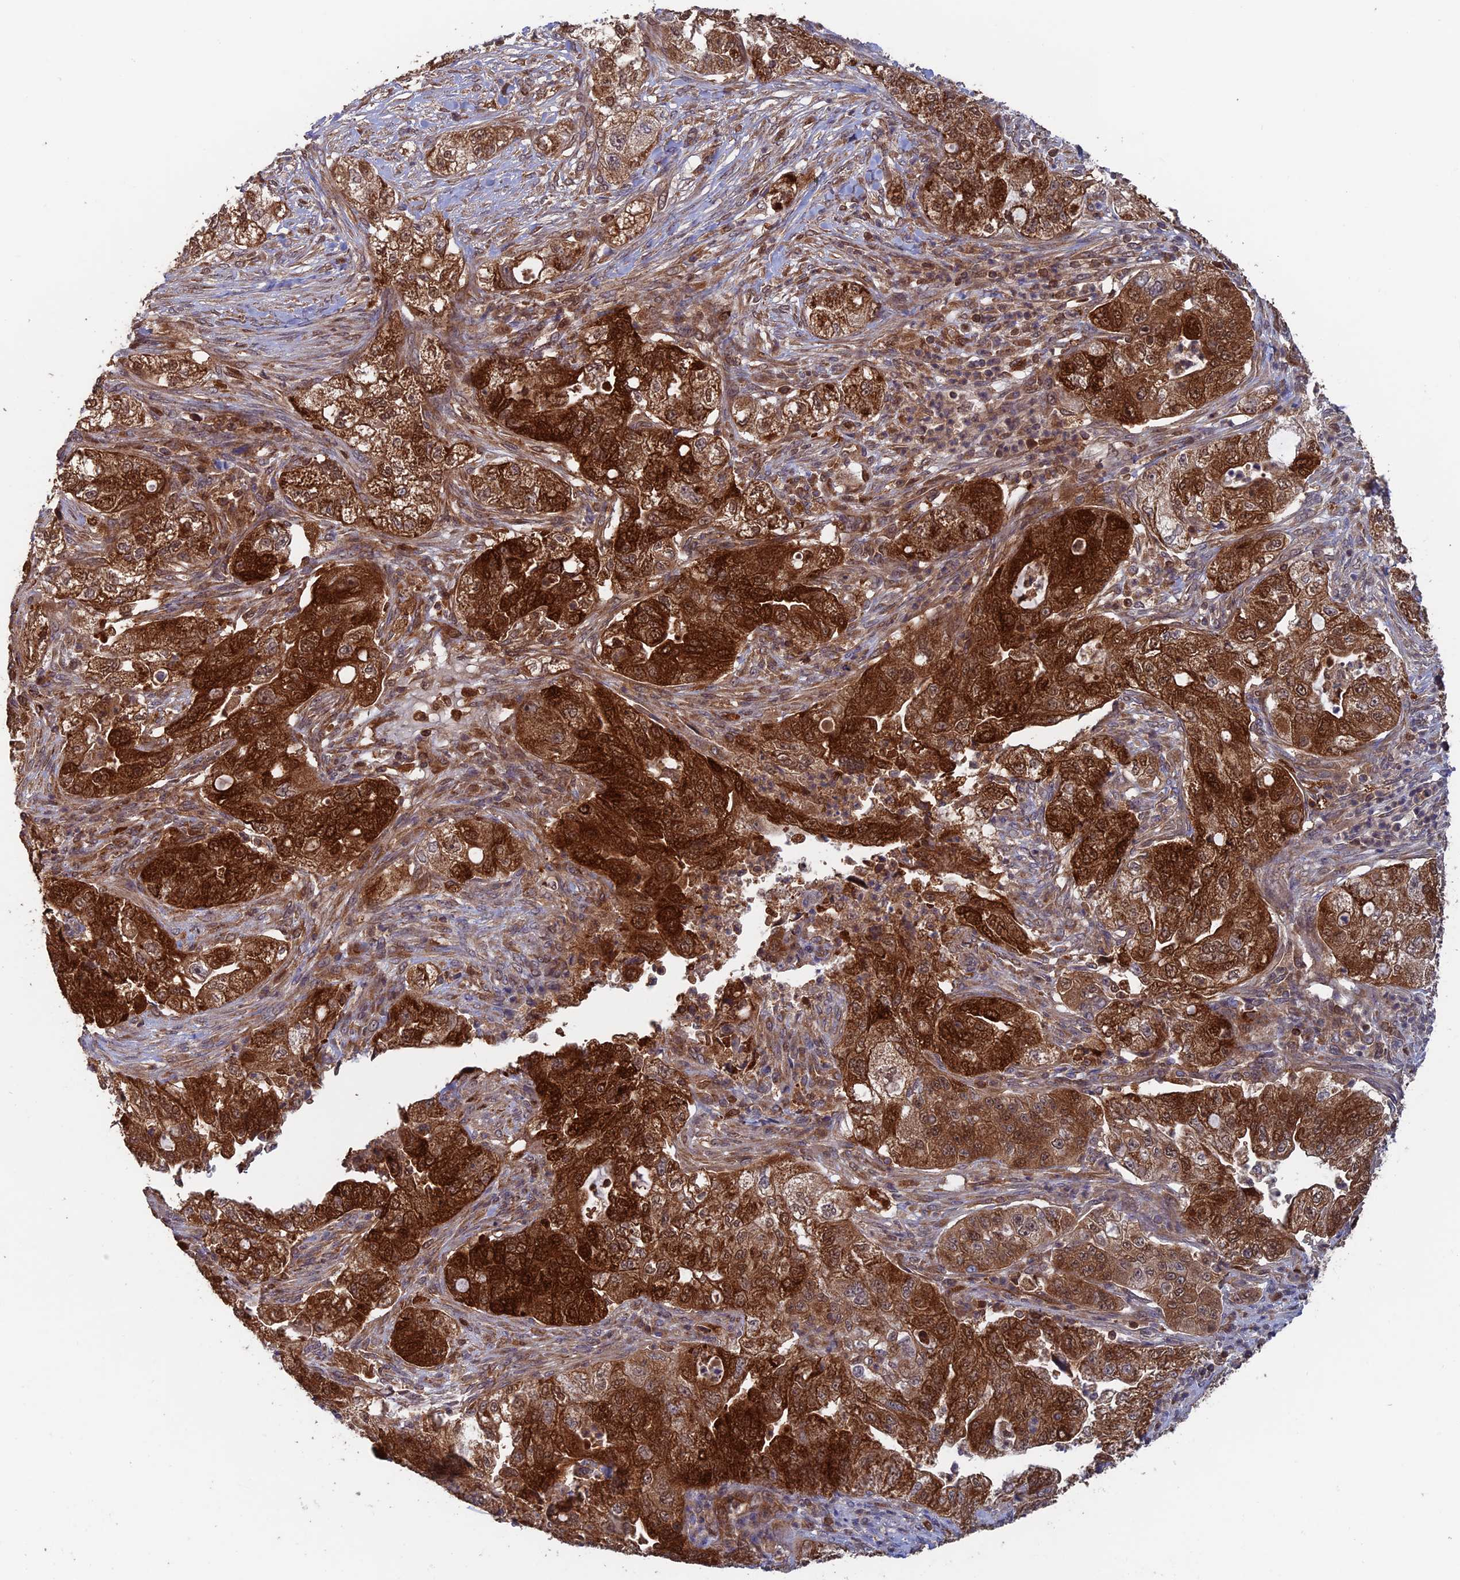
{"staining": {"intensity": "strong", "quantity": ">75%", "location": "cytoplasmic/membranous"}, "tissue": "pancreatic cancer", "cell_type": "Tumor cells", "image_type": "cancer", "snomed": [{"axis": "morphology", "description": "Adenocarcinoma, NOS"}, {"axis": "topography", "description": "Pancreas"}], "caption": "IHC of human pancreatic adenocarcinoma demonstrates high levels of strong cytoplasmic/membranous staining in about >75% of tumor cells. Using DAB (3,3'-diaminobenzidine) (brown) and hematoxylin (blue) stains, captured at high magnification using brightfield microscopy.", "gene": "DTYMK", "patient": {"sex": "female", "age": 78}}